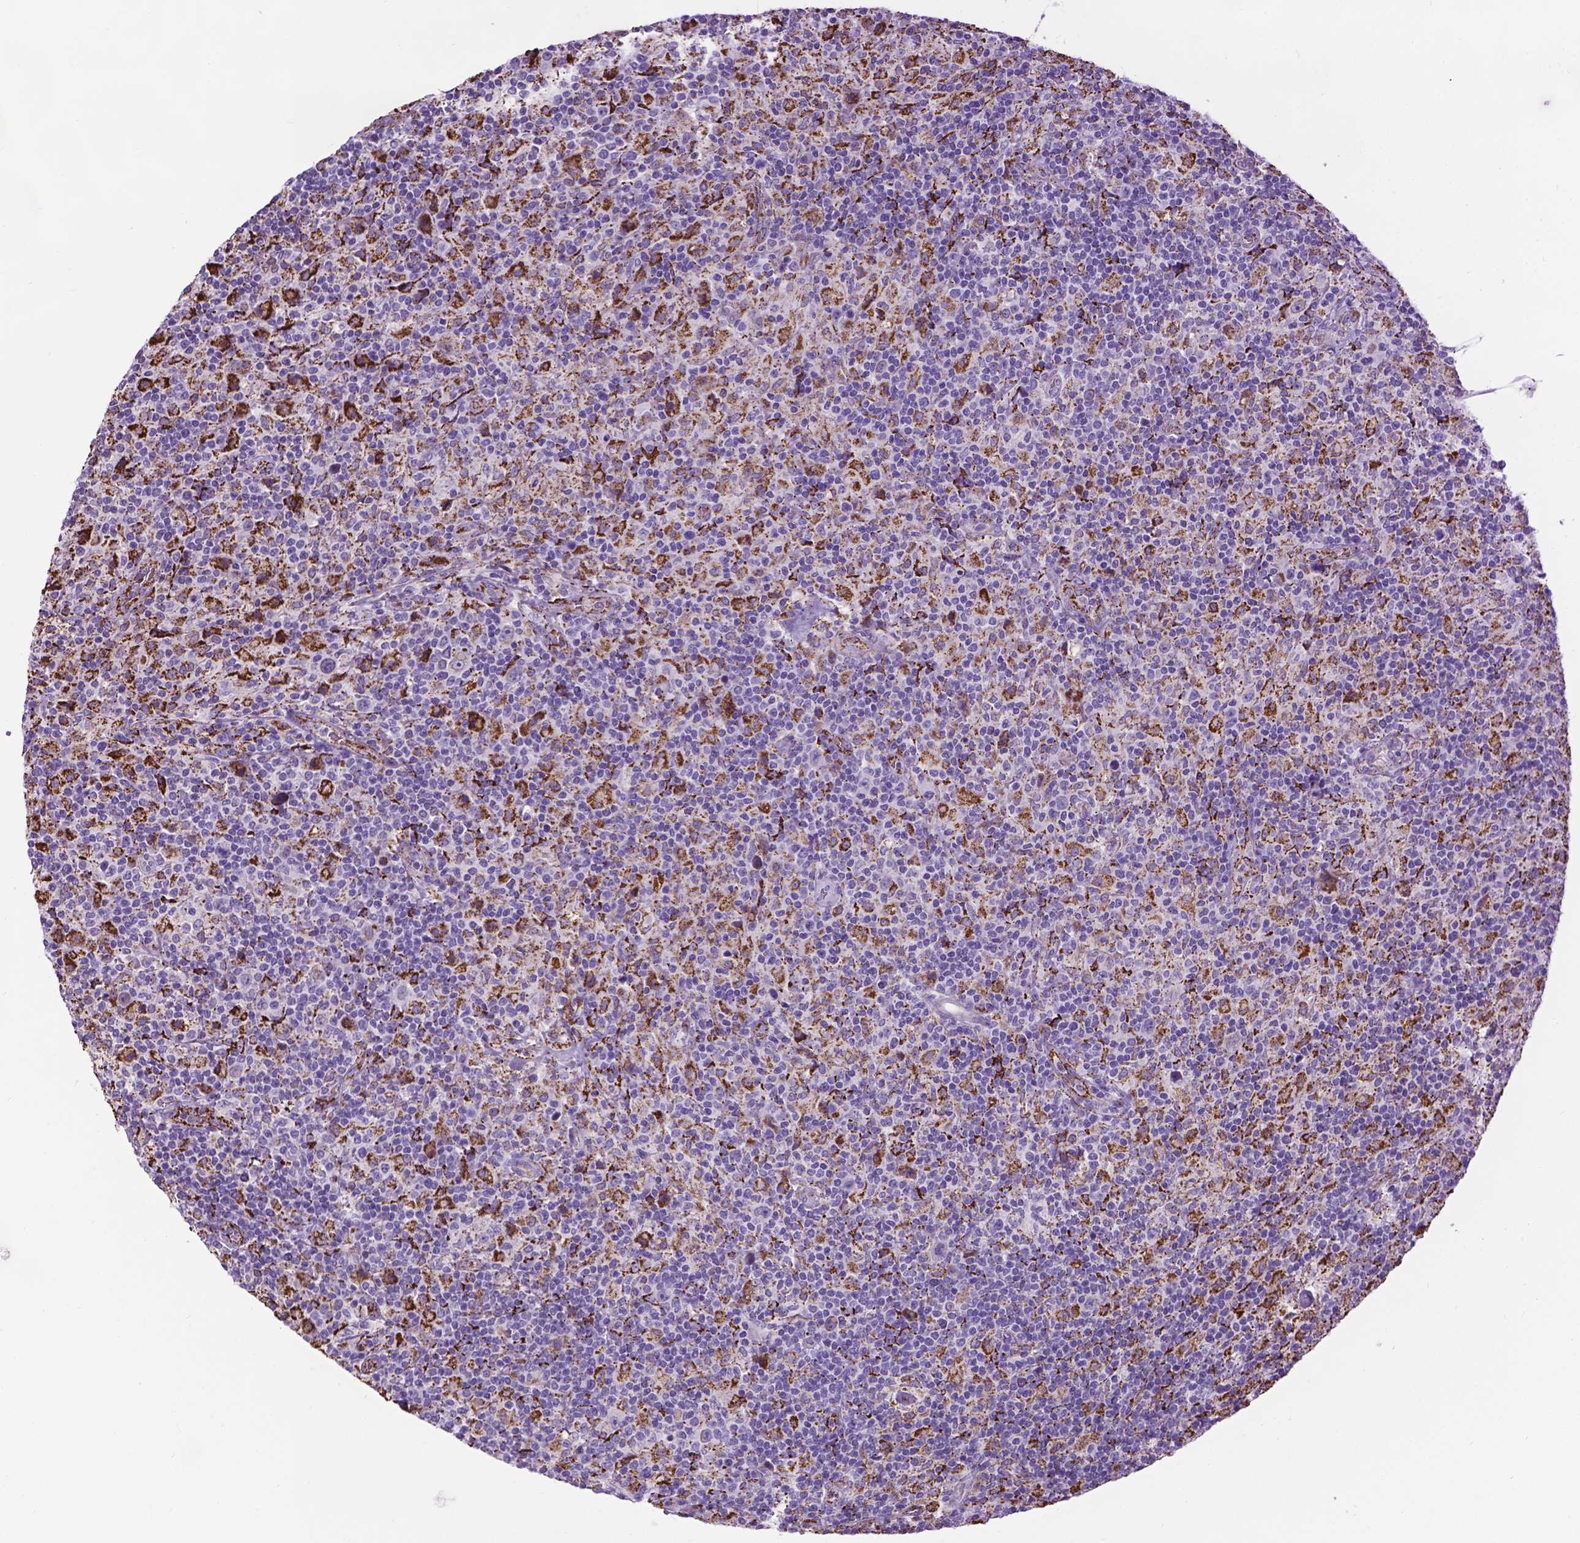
{"staining": {"intensity": "negative", "quantity": "none", "location": "none"}, "tissue": "lymphoma", "cell_type": "Tumor cells", "image_type": "cancer", "snomed": [{"axis": "morphology", "description": "Hodgkin's disease, NOS"}, {"axis": "topography", "description": "Lymph node"}], "caption": "This image is of lymphoma stained with immunohistochemistry to label a protein in brown with the nuclei are counter-stained blue. There is no staining in tumor cells.", "gene": "TMEM132E", "patient": {"sex": "male", "age": 70}}